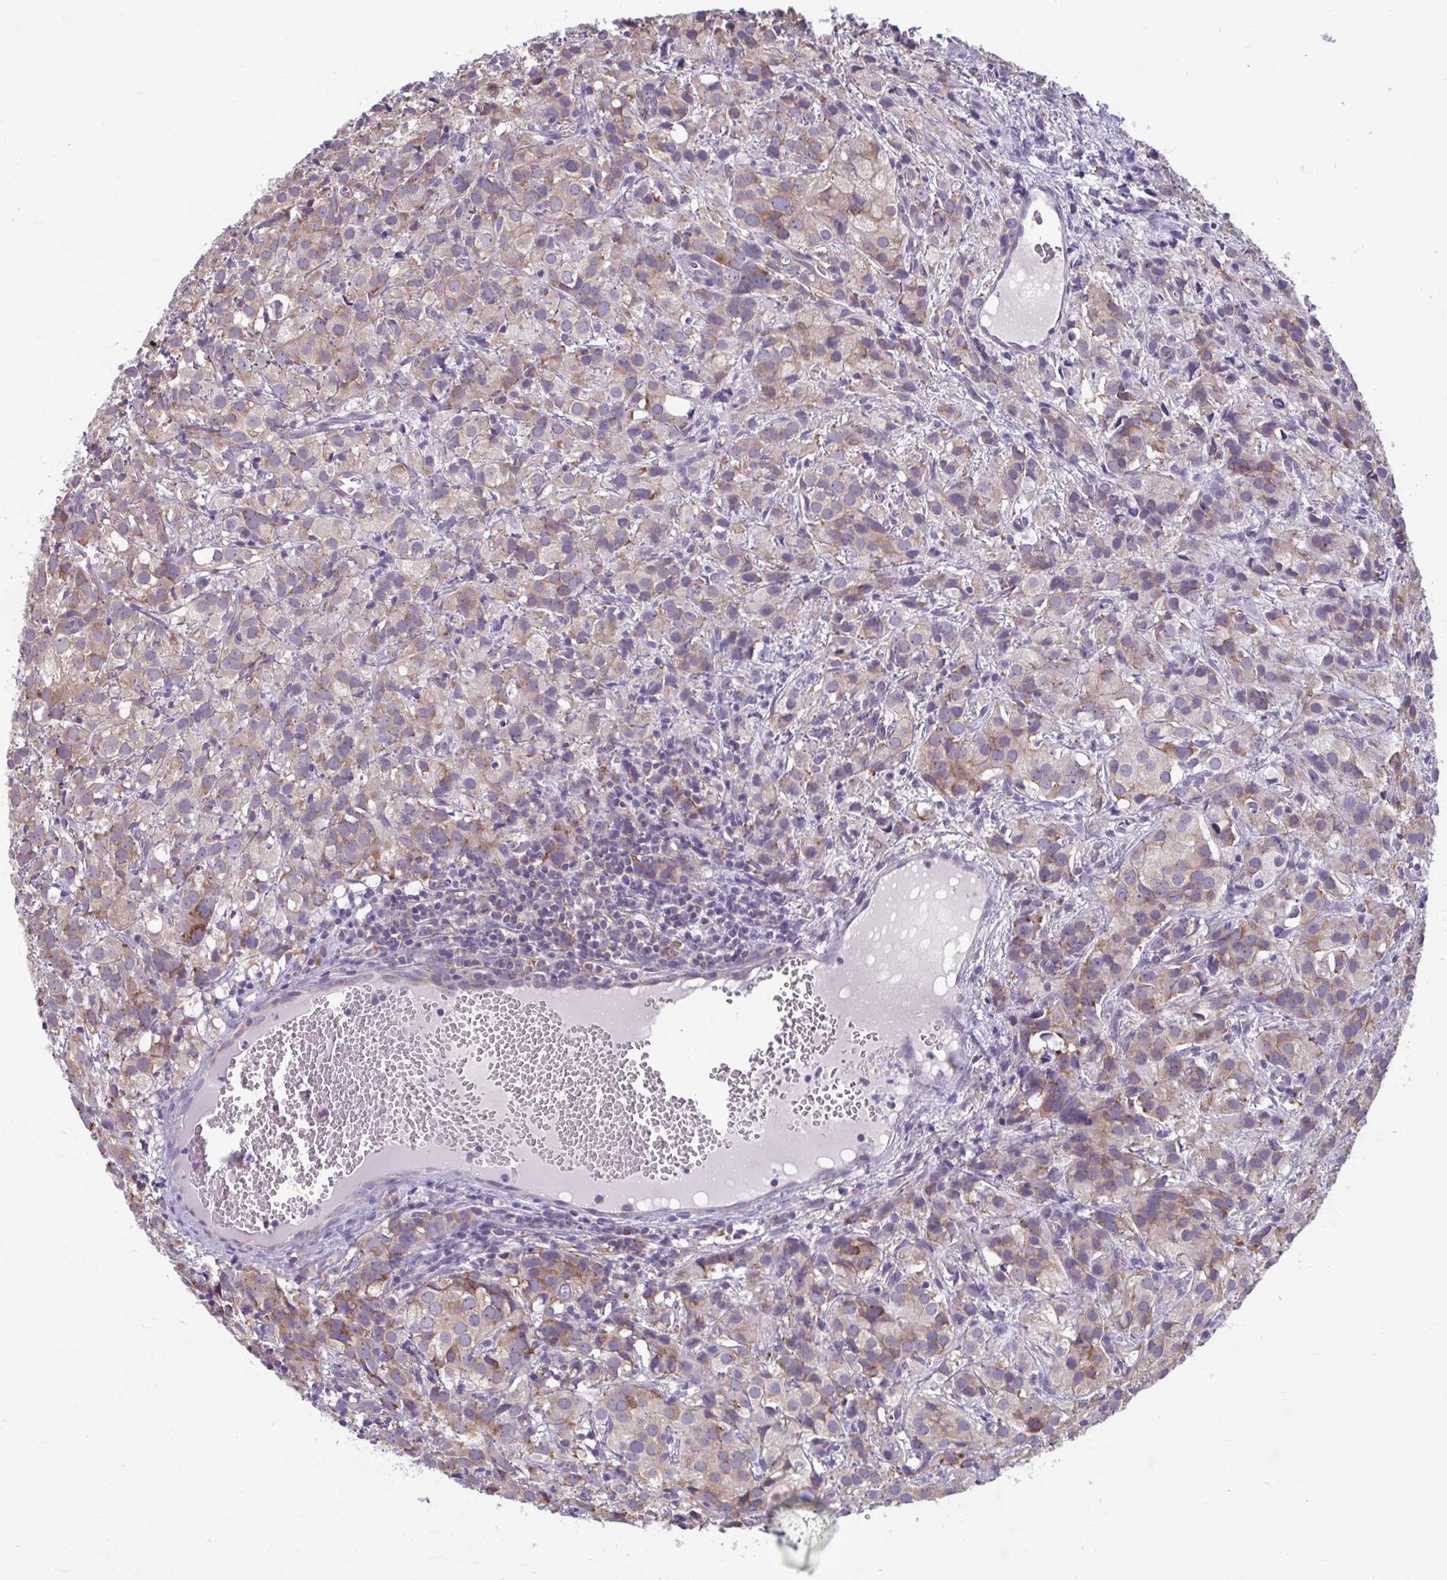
{"staining": {"intensity": "weak", "quantity": "25%-75%", "location": "cytoplasmic/membranous"}, "tissue": "prostate cancer", "cell_type": "Tumor cells", "image_type": "cancer", "snomed": [{"axis": "morphology", "description": "Adenocarcinoma, High grade"}, {"axis": "topography", "description": "Prostate"}], "caption": "IHC (DAB) staining of human prostate cancer demonstrates weak cytoplasmic/membranous protein staining in about 25%-75% of tumor cells. The staining is performed using DAB (3,3'-diaminobenzidine) brown chromogen to label protein expression. The nuclei are counter-stained blue using hematoxylin.", "gene": "TMEM108", "patient": {"sex": "male", "age": 86}}